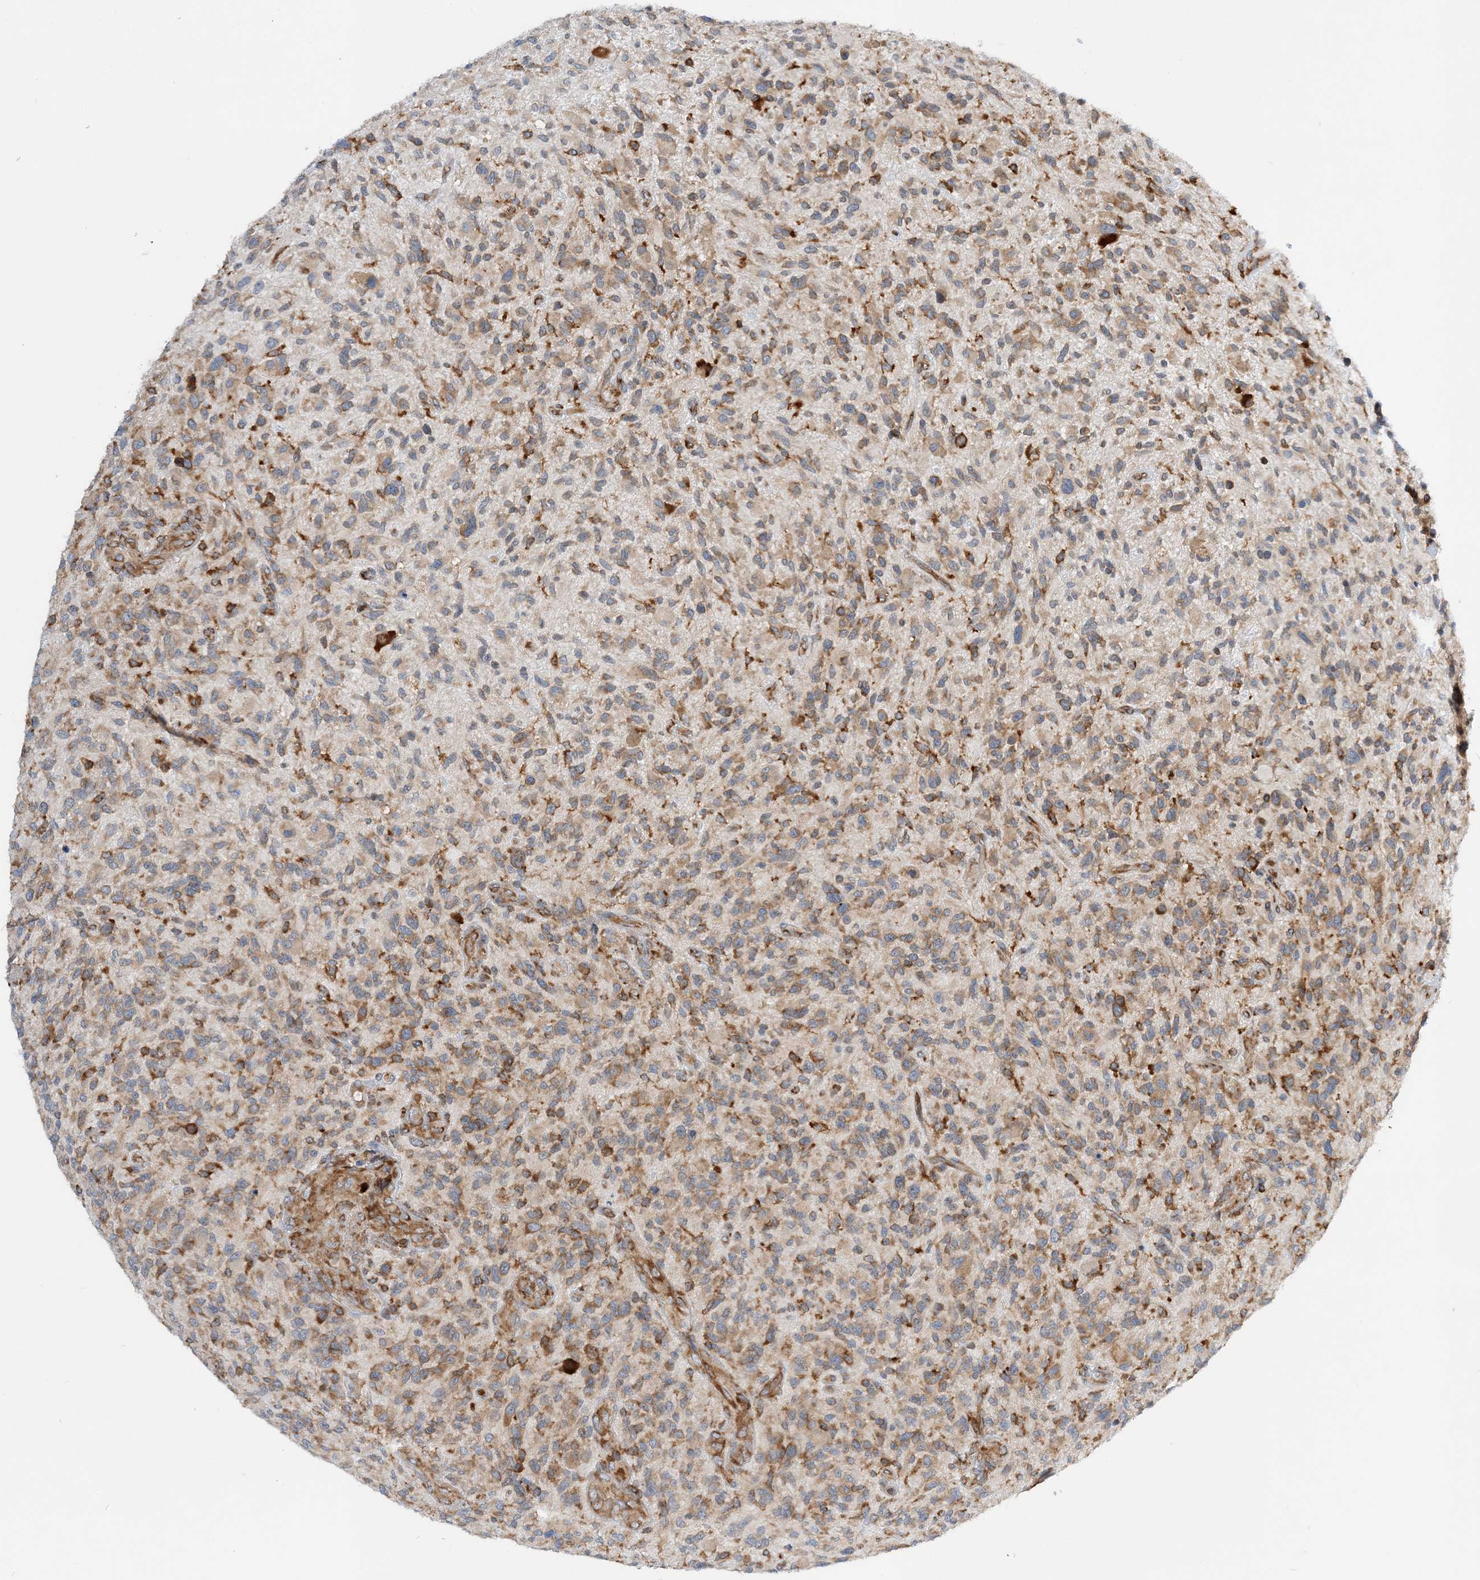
{"staining": {"intensity": "moderate", "quantity": ">75%", "location": "cytoplasmic/membranous"}, "tissue": "glioma", "cell_type": "Tumor cells", "image_type": "cancer", "snomed": [{"axis": "morphology", "description": "Glioma, malignant, High grade"}, {"axis": "topography", "description": "Brain"}], "caption": "Immunohistochemical staining of human glioma exhibits moderate cytoplasmic/membranous protein staining in about >75% of tumor cells.", "gene": "LARP4B", "patient": {"sex": "male", "age": 47}}